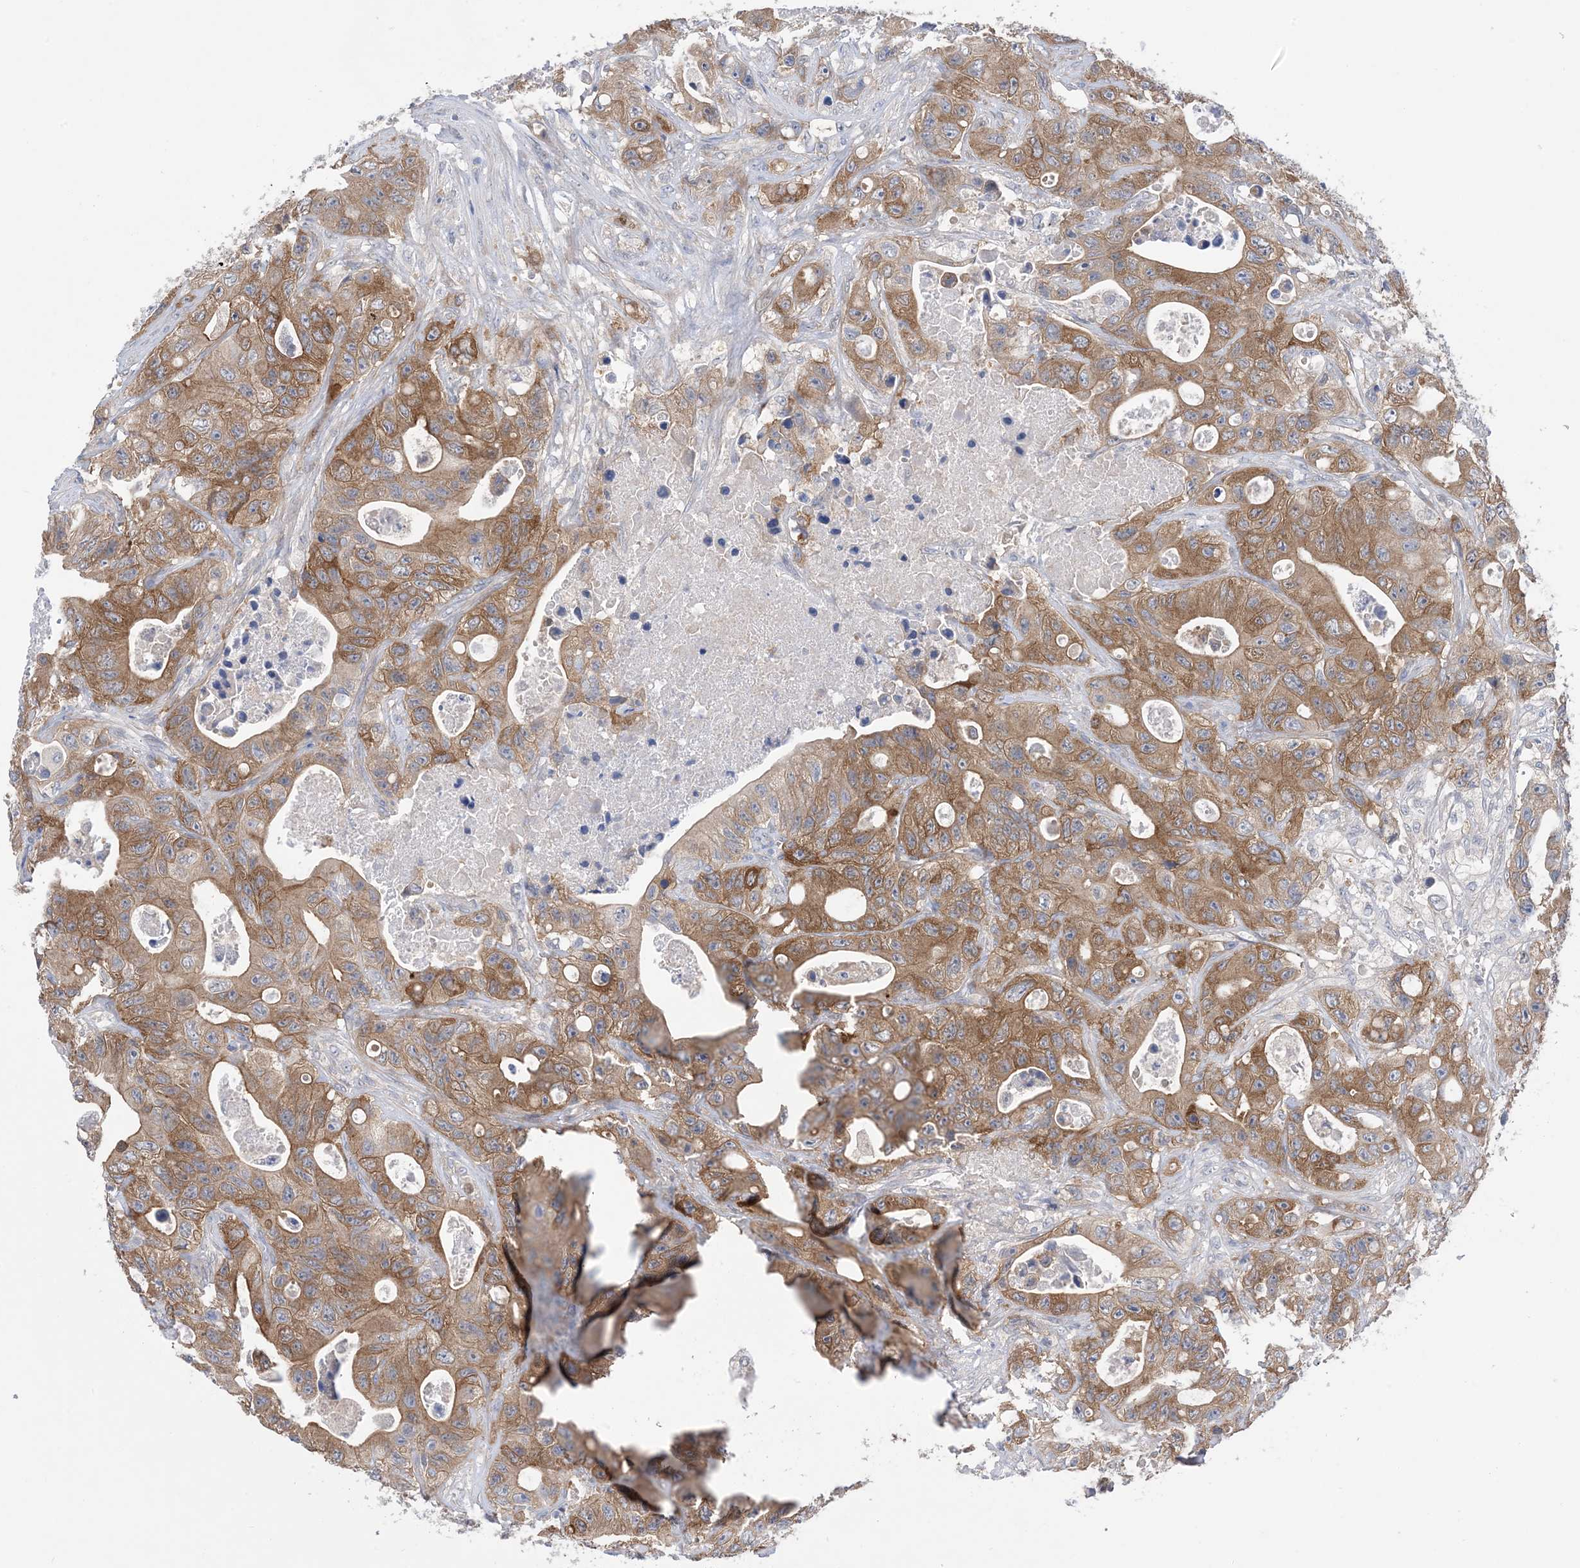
{"staining": {"intensity": "moderate", "quantity": ">75%", "location": "cytoplasmic/membranous"}, "tissue": "colorectal cancer", "cell_type": "Tumor cells", "image_type": "cancer", "snomed": [{"axis": "morphology", "description": "Adenocarcinoma, NOS"}, {"axis": "topography", "description": "Colon"}], "caption": "Immunohistochemistry (IHC) (DAB (3,3'-diaminobenzidine)) staining of human adenocarcinoma (colorectal) exhibits moderate cytoplasmic/membranous protein staining in approximately >75% of tumor cells. The staining was performed using DAB, with brown indicating positive protein expression. Nuclei are stained blue with hematoxylin.", "gene": "EHBP1", "patient": {"sex": "female", "age": 46}}